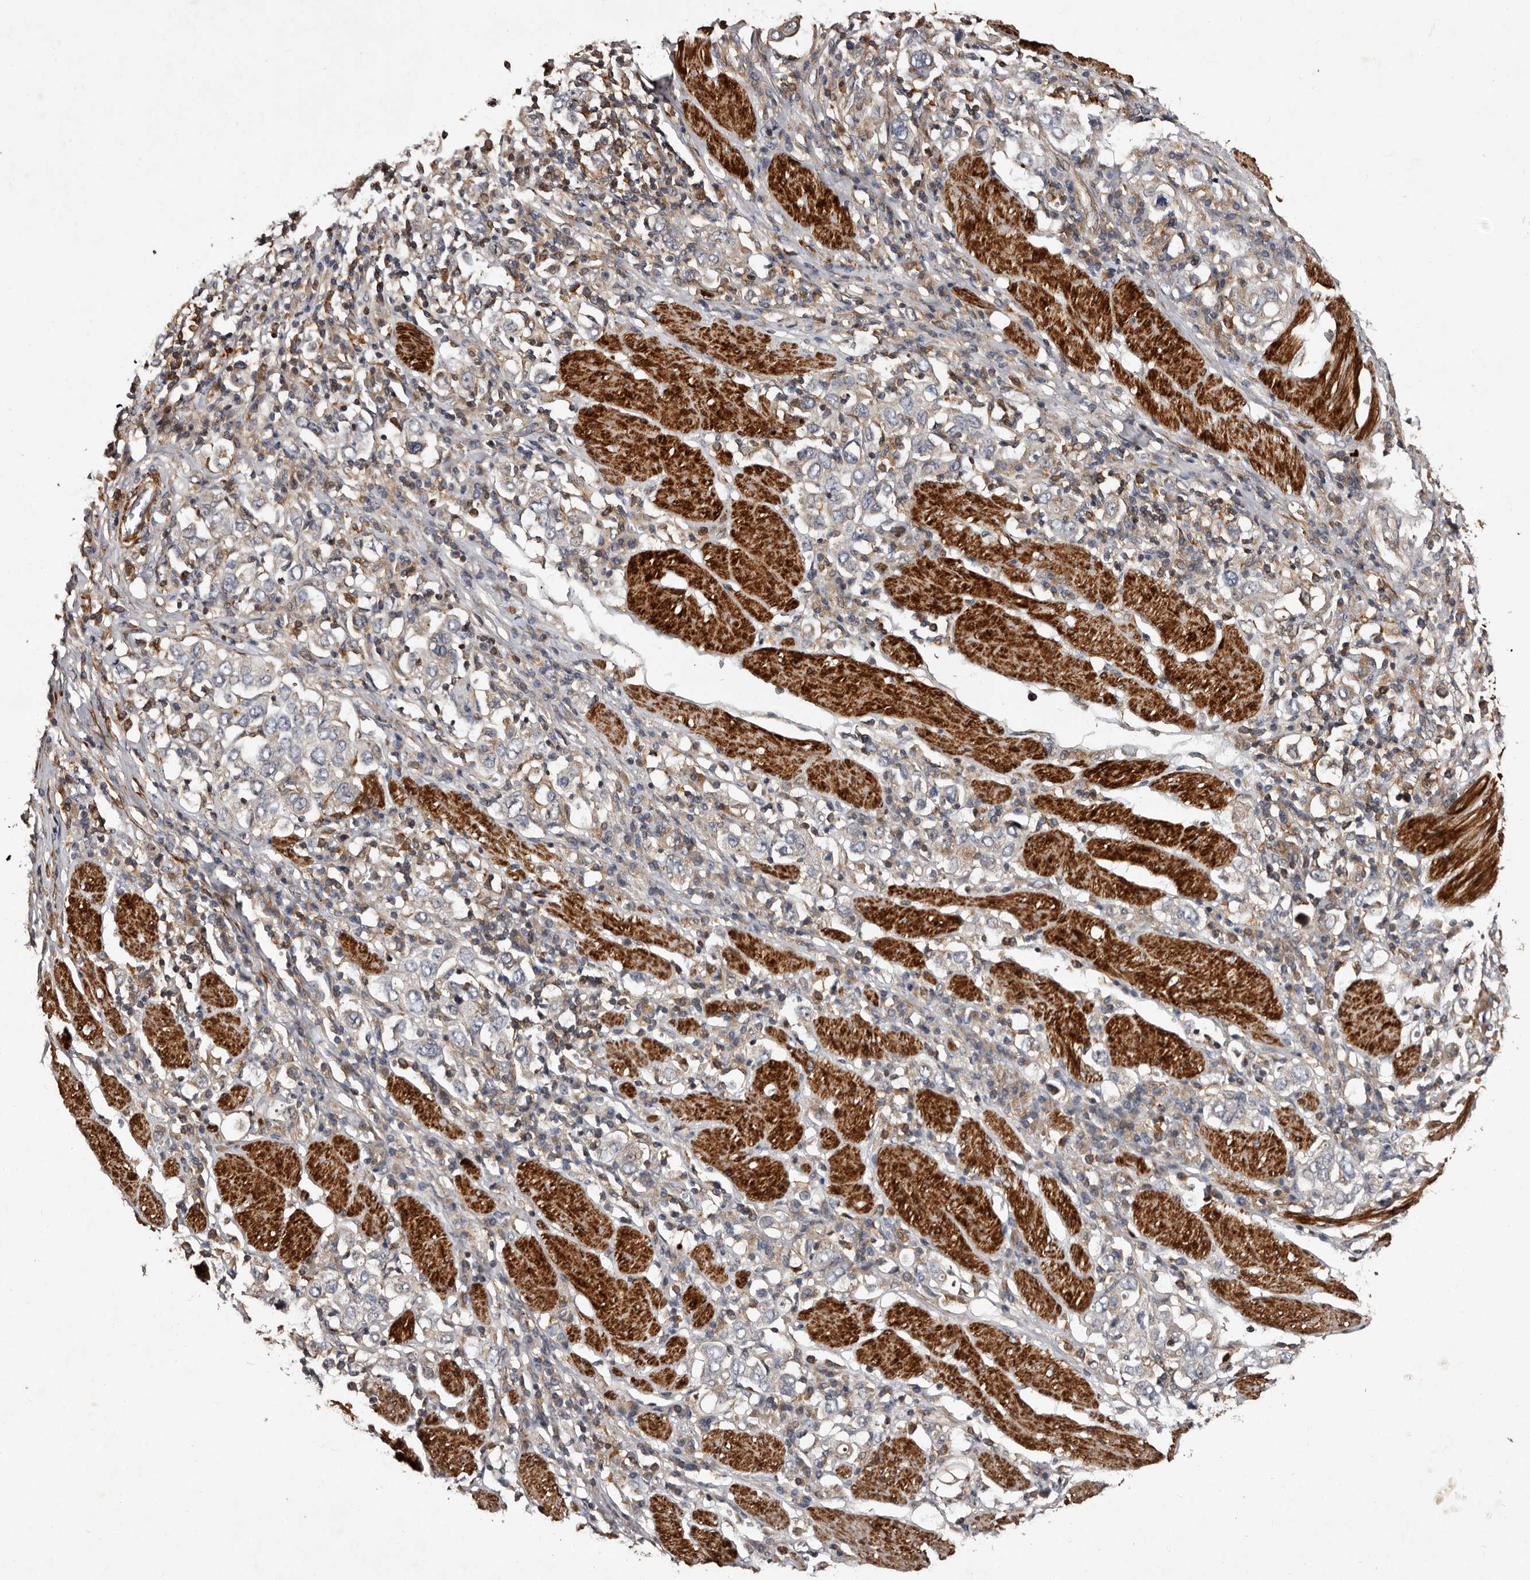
{"staining": {"intensity": "weak", "quantity": "<25%", "location": "cytoplasmic/membranous"}, "tissue": "stomach cancer", "cell_type": "Tumor cells", "image_type": "cancer", "snomed": [{"axis": "morphology", "description": "Adenocarcinoma, NOS"}, {"axis": "topography", "description": "Stomach, upper"}], "caption": "High magnification brightfield microscopy of adenocarcinoma (stomach) stained with DAB (3,3'-diaminobenzidine) (brown) and counterstained with hematoxylin (blue): tumor cells show no significant expression. (Brightfield microscopy of DAB immunohistochemistry at high magnification).", "gene": "PRKD3", "patient": {"sex": "male", "age": 62}}